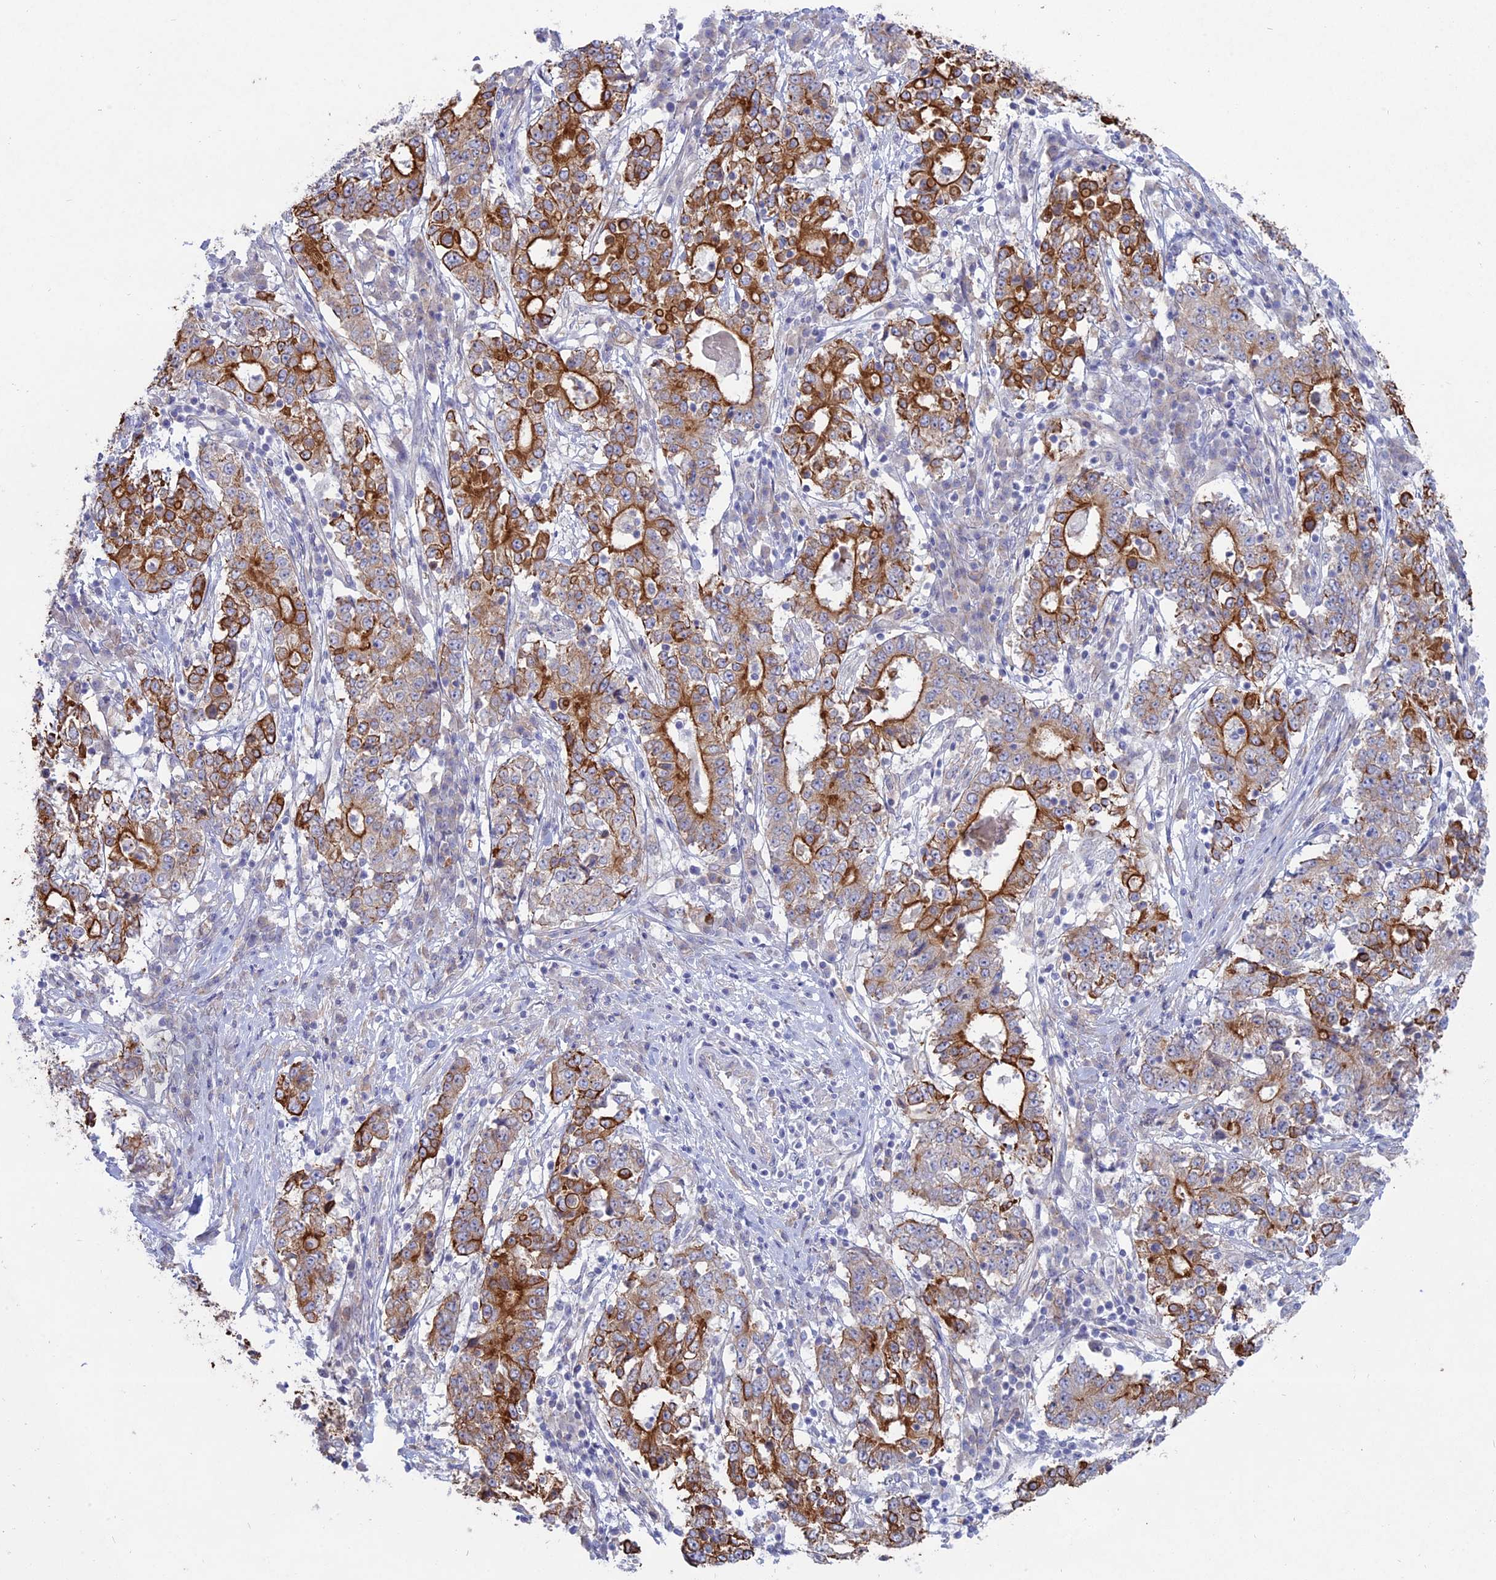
{"staining": {"intensity": "strong", "quantity": "25%-75%", "location": "cytoplasmic/membranous"}, "tissue": "stomach cancer", "cell_type": "Tumor cells", "image_type": "cancer", "snomed": [{"axis": "morphology", "description": "Adenocarcinoma, NOS"}, {"axis": "topography", "description": "Stomach"}], "caption": "Immunohistochemistry (IHC) (DAB (3,3'-diaminobenzidine)) staining of human stomach adenocarcinoma demonstrates strong cytoplasmic/membranous protein expression in about 25%-75% of tumor cells. (Stains: DAB (3,3'-diaminobenzidine) in brown, nuclei in blue, Microscopy: brightfield microscopy at high magnification).", "gene": "MYO5B", "patient": {"sex": "male", "age": 59}}